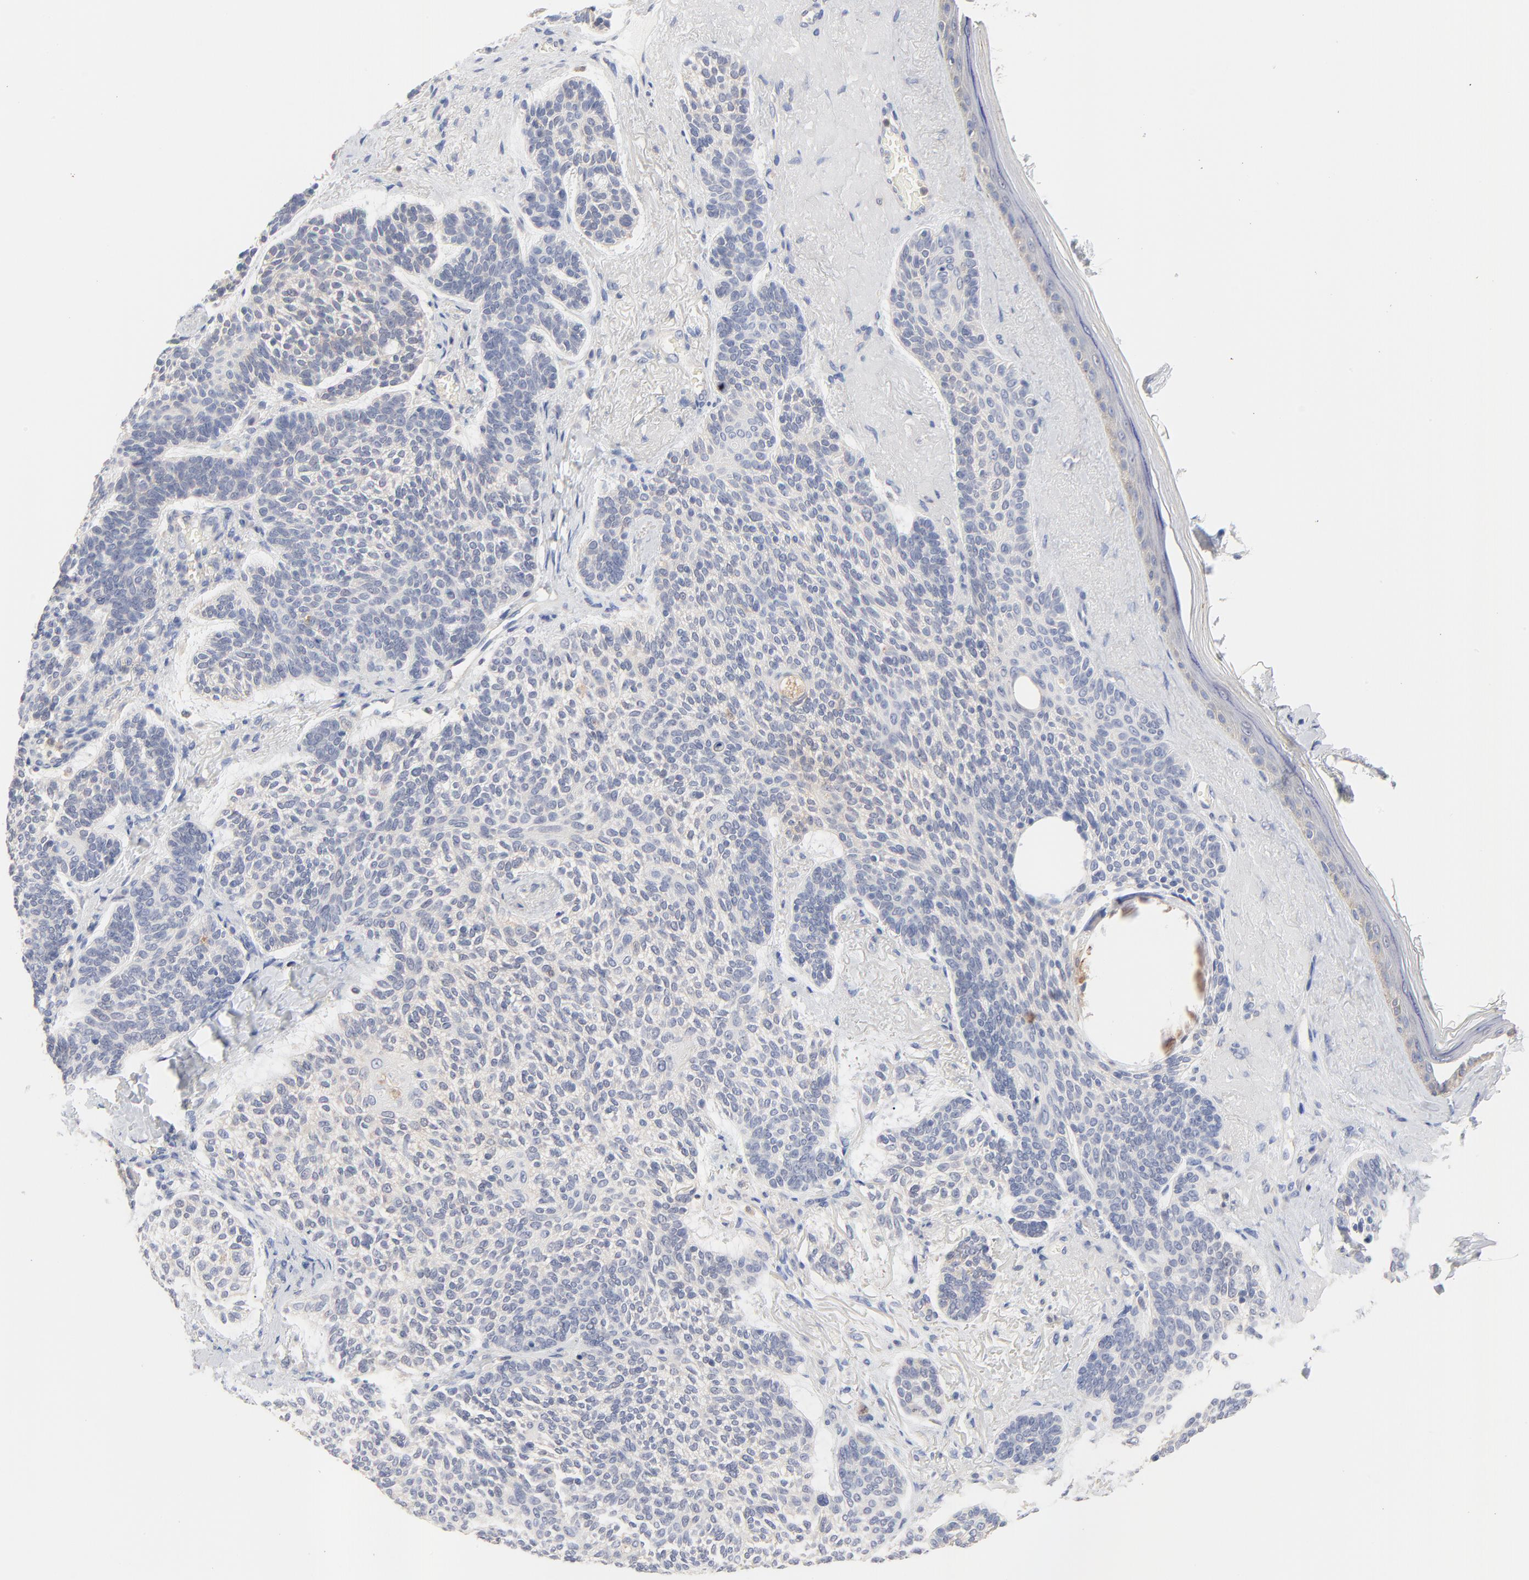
{"staining": {"intensity": "negative", "quantity": "none", "location": "none"}, "tissue": "skin cancer", "cell_type": "Tumor cells", "image_type": "cancer", "snomed": [{"axis": "morphology", "description": "Normal tissue, NOS"}, {"axis": "morphology", "description": "Basal cell carcinoma"}, {"axis": "topography", "description": "Skin"}], "caption": "Tumor cells are negative for brown protein staining in skin basal cell carcinoma.", "gene": "CAB39L", "patient": {"sex": "female", "age": 70}}